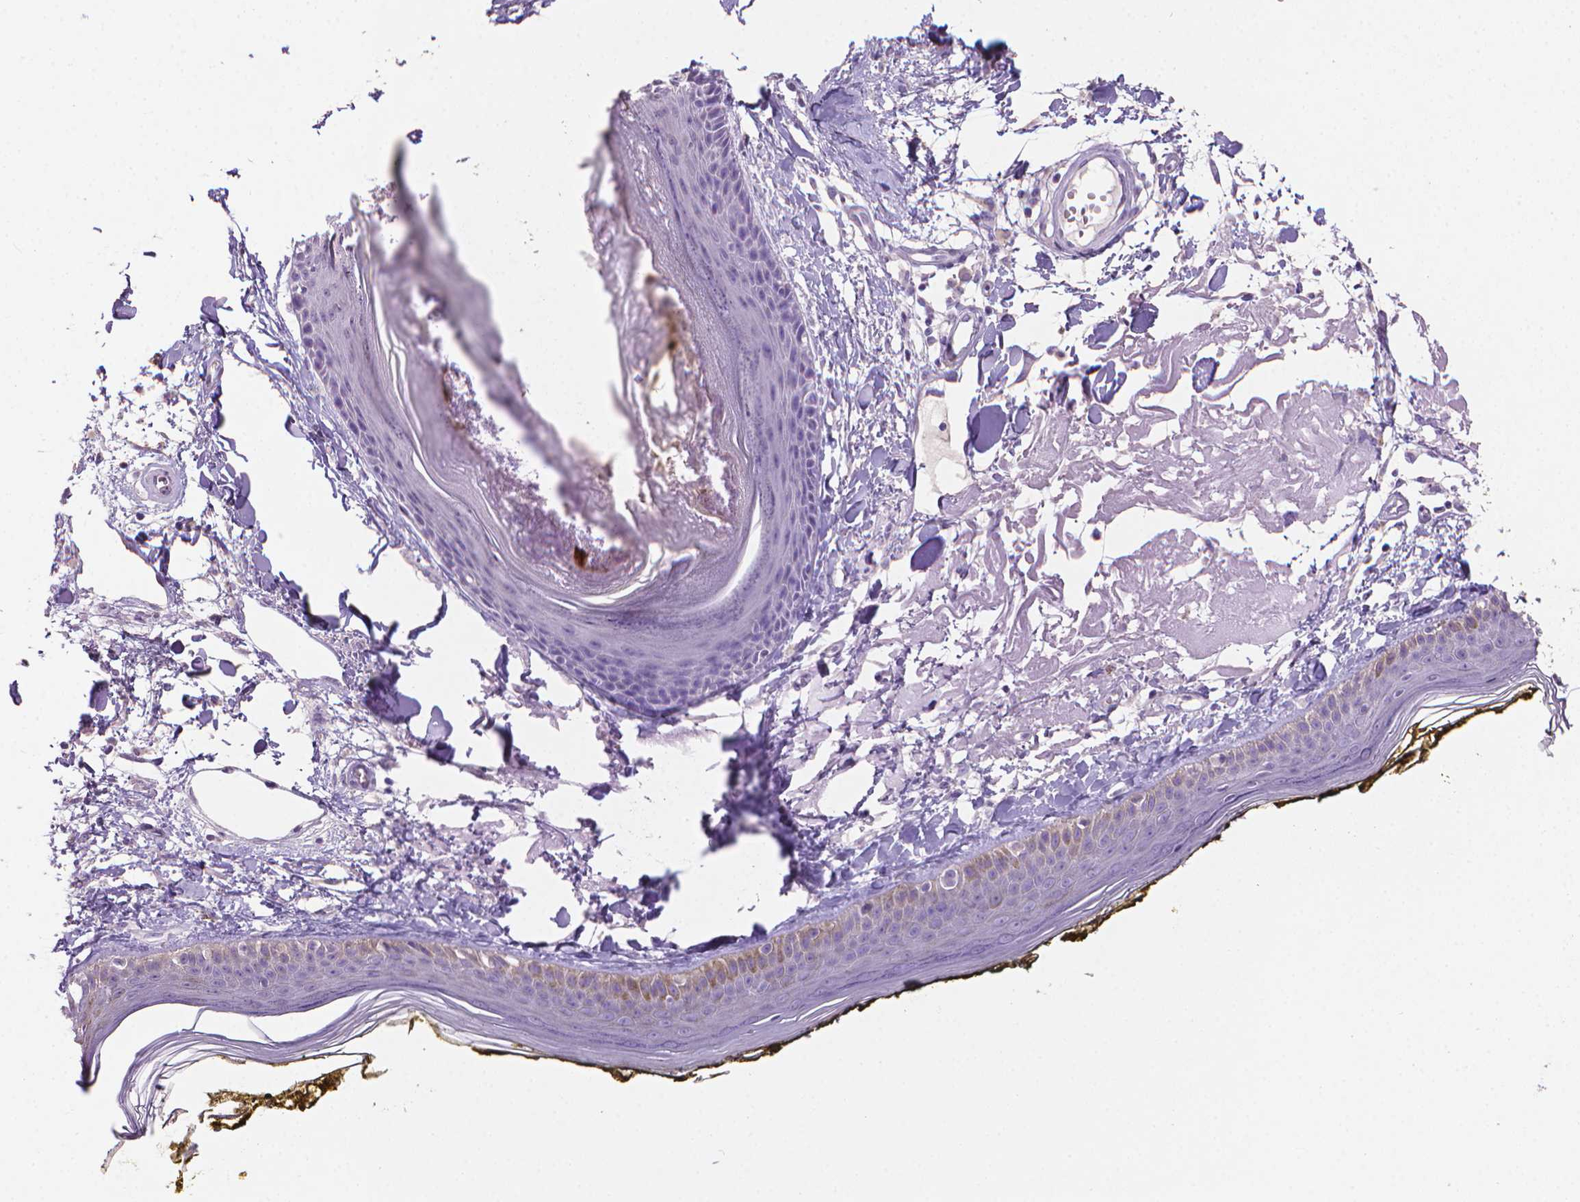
{"staining": {"intensity": "negative", "quantity": "none", "location": "none"}, "tissue": "skin", "cell_type": "Fibroblasts", "image_type": "normal", "snomed": [{"axis": "morphology", "description": "Normal tissue, NOS"}, {"axis": "topography", "description": "Skin"}], "caption": "Histopathology image shows no significant protein staining in fibroblasts of normal skin. (DAB immunohistochemistry with hematoxylin counter stain).", "gene": "MUC1", "patient": {"sex": "male", "age": 76}}